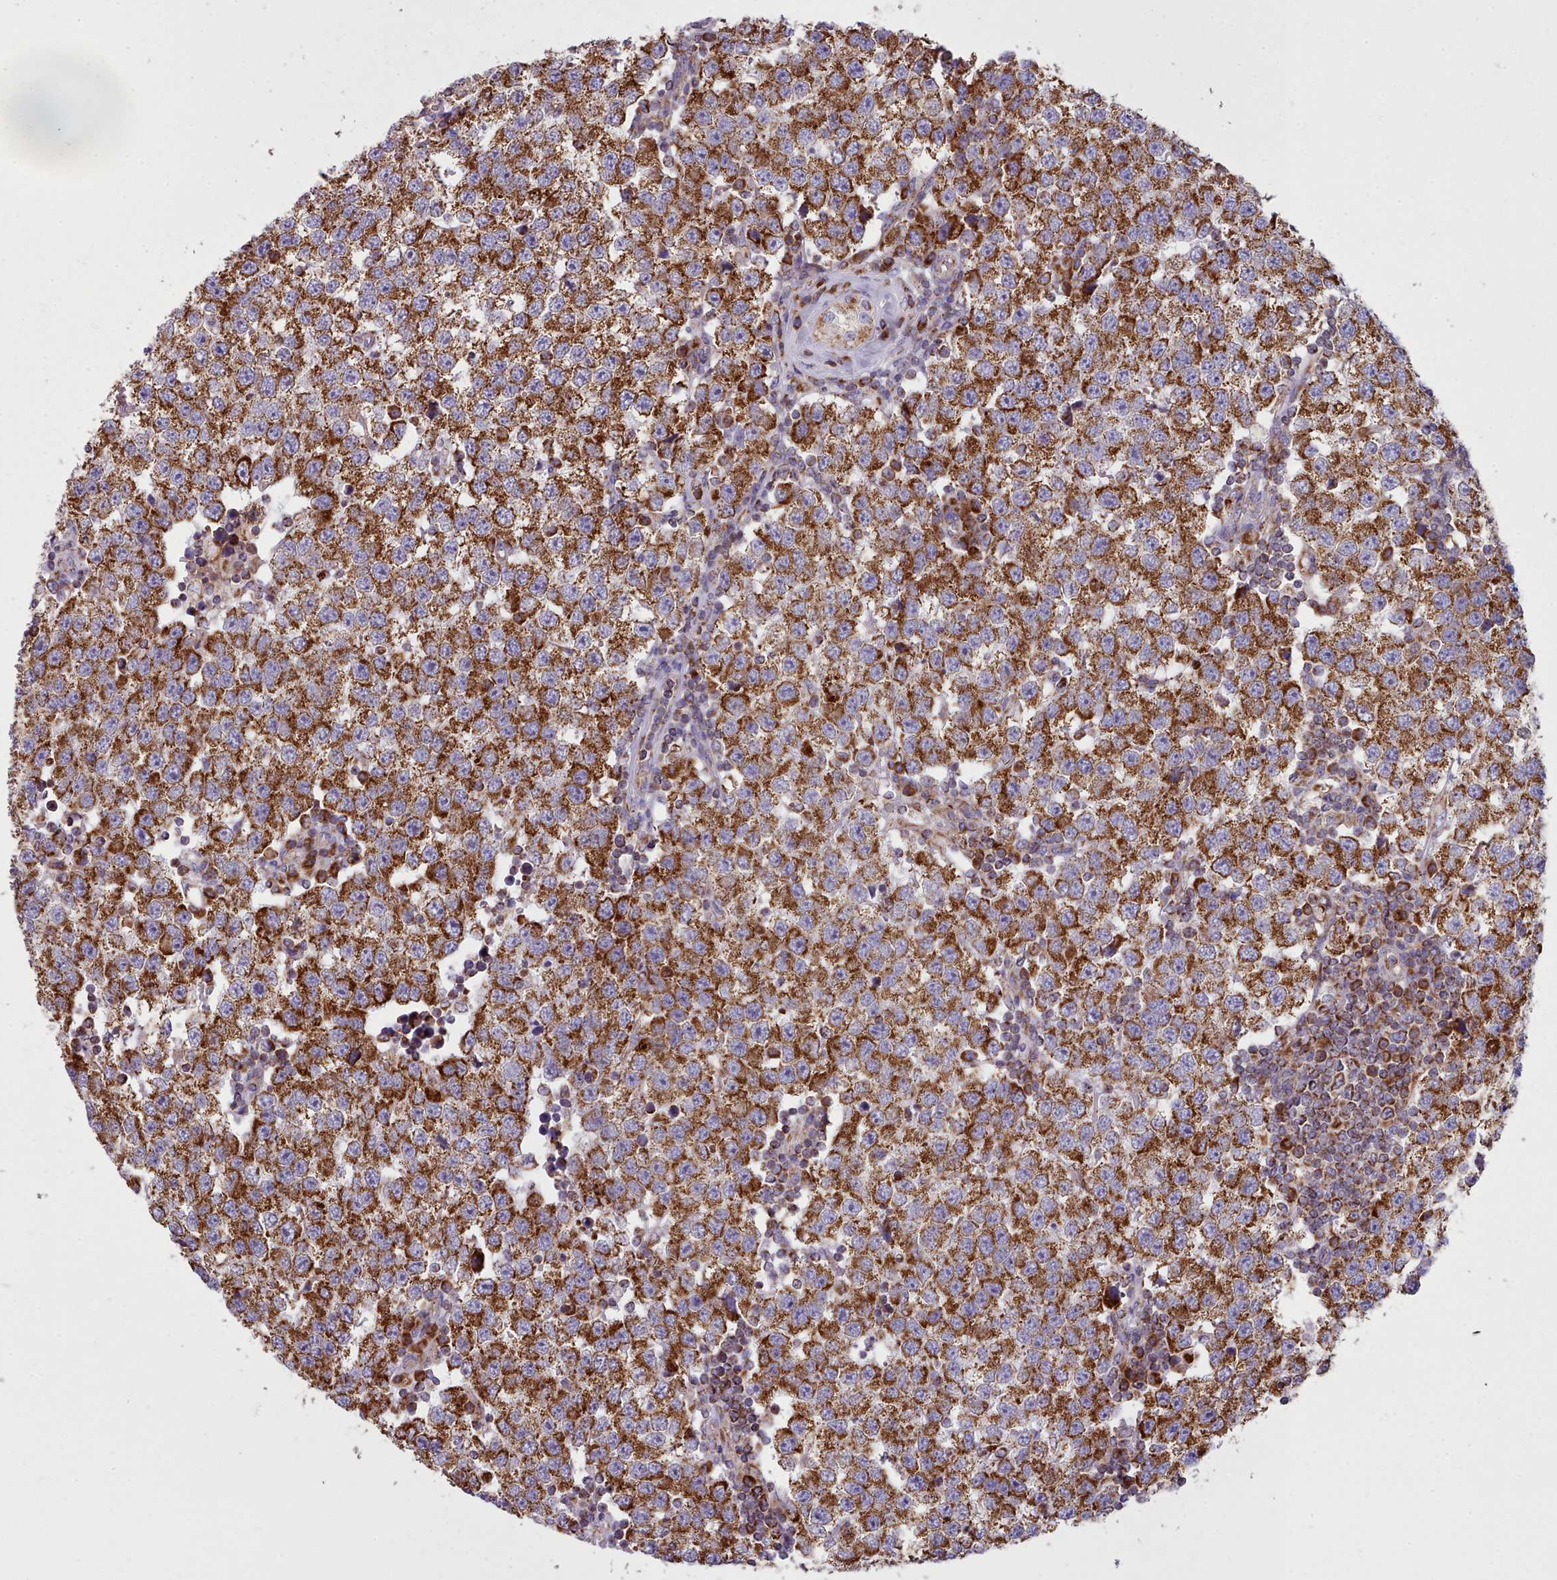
{"staining": {"intensity": "strong", "quantity": ">75%", "location": "cytoplasmic/membranous"}, "tissue": "testis cancer", "cell_type": "Tumor cells", "image_type": "cancer", "snomed": [{"axis": "morphology", "description": "Seminoma, NOS"}, {"axis": "topography", "description": "Testis"}], "caption": "IHC (DAB) staining of human testis cancer exhibits strong cytoplasmic/membranous protein expression in about >75% of tumor cells. (Stains: DAB (3,3'-diaminobenzidine) in brown, nuclei in blue, Microscopy: brightfield microscopy at high magnification).", "gene": "SRP54", "patient": {"sex": "male", "age": 34}}